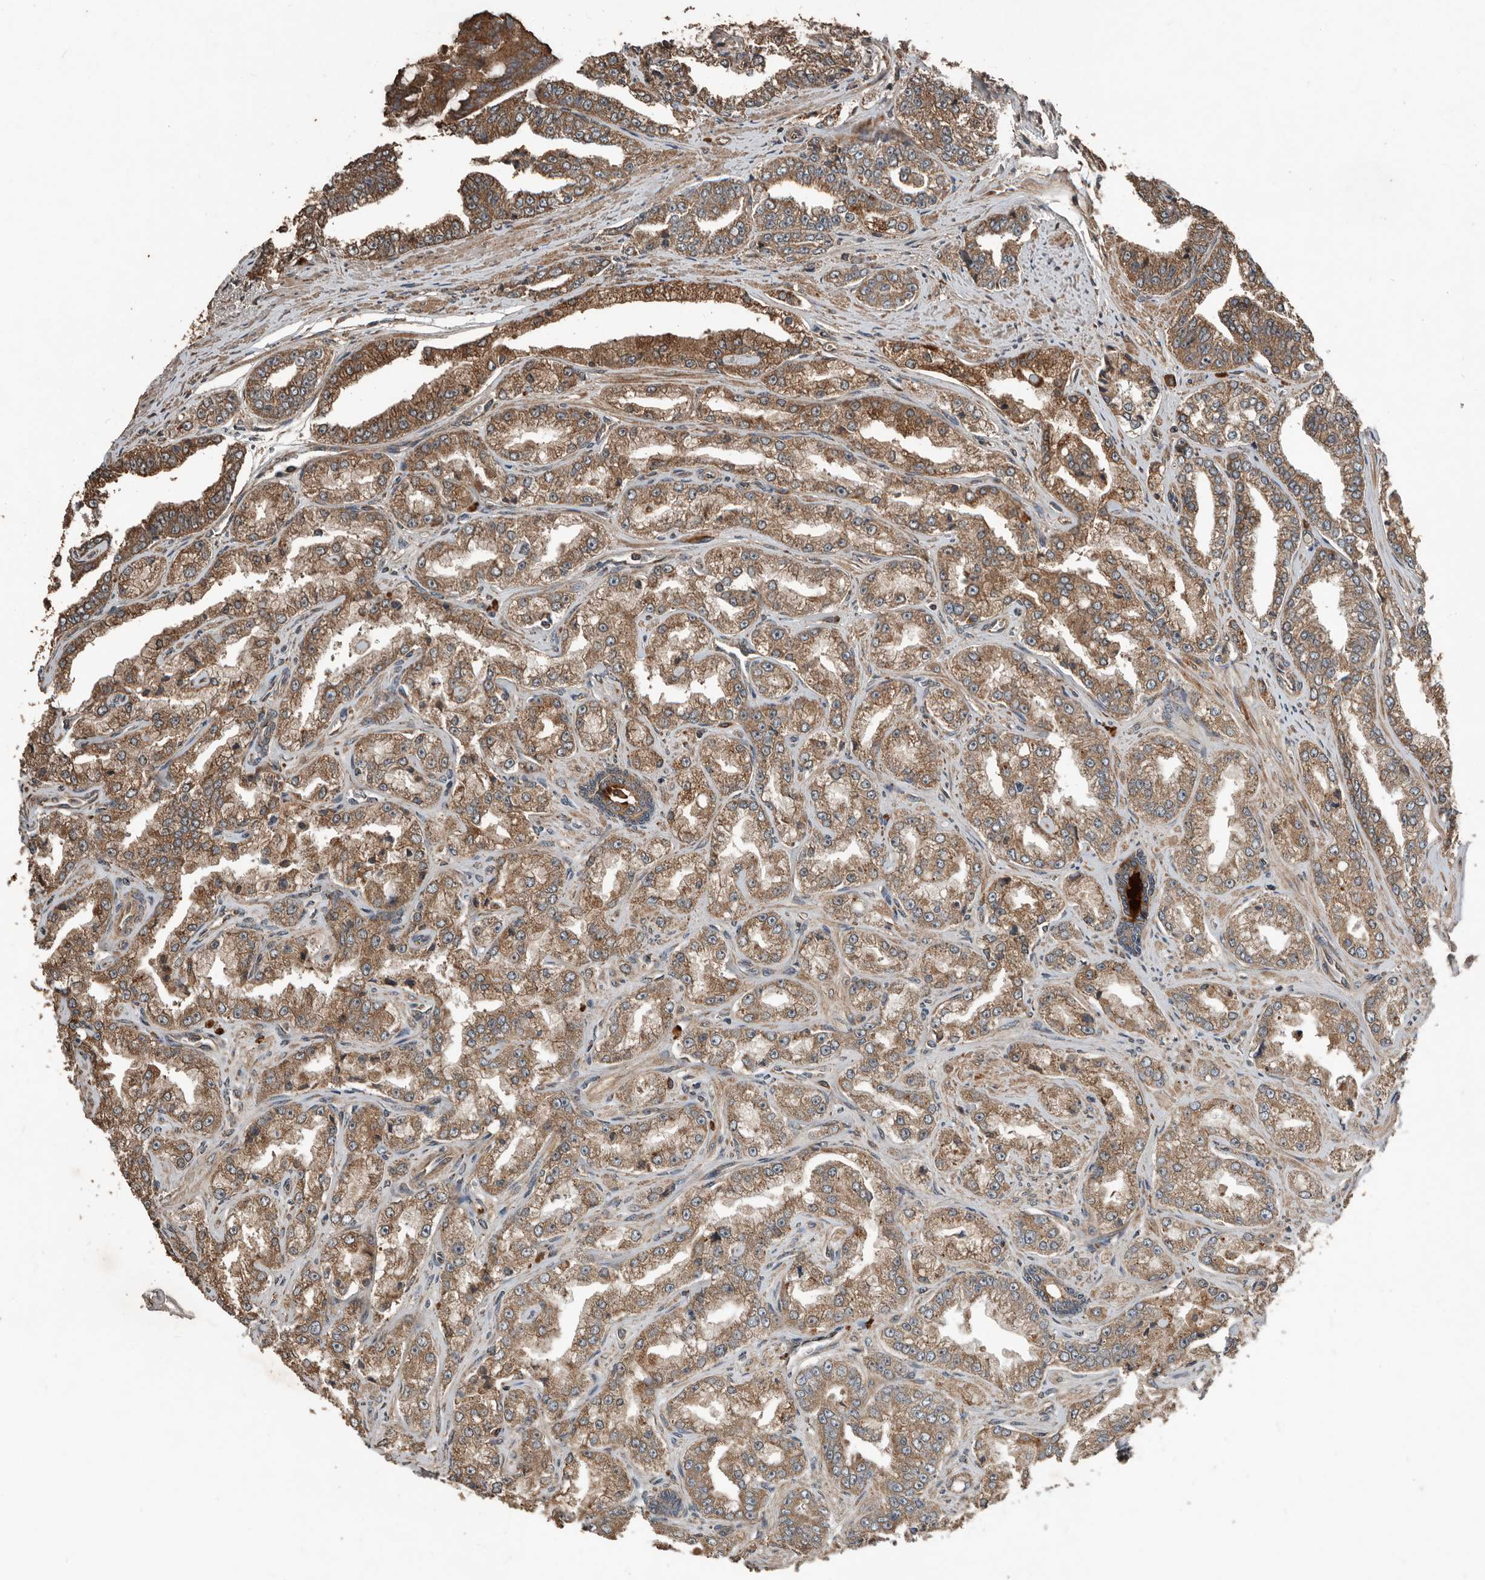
{"staining": {"intensity": "moderate", "quantity": ">75%", "location": "cytoplasmic/membranous"}, "tissue": "prostate cancer", "cell_type": "Tumor cells", "image_type": "cancer", "snomed": [{"axis": "morphology", "description": "Adenocarcinoma, High grade"}, {"axis": "topography", "description": "Prostate"}], "caption": "Protein expression analysis of prostate cancer displays moderate cytoplasmic/membranous staining in approximately >75% of tumor cells.", "gene": "RNF207", "patient": {"sex": "male", "age": 71}}